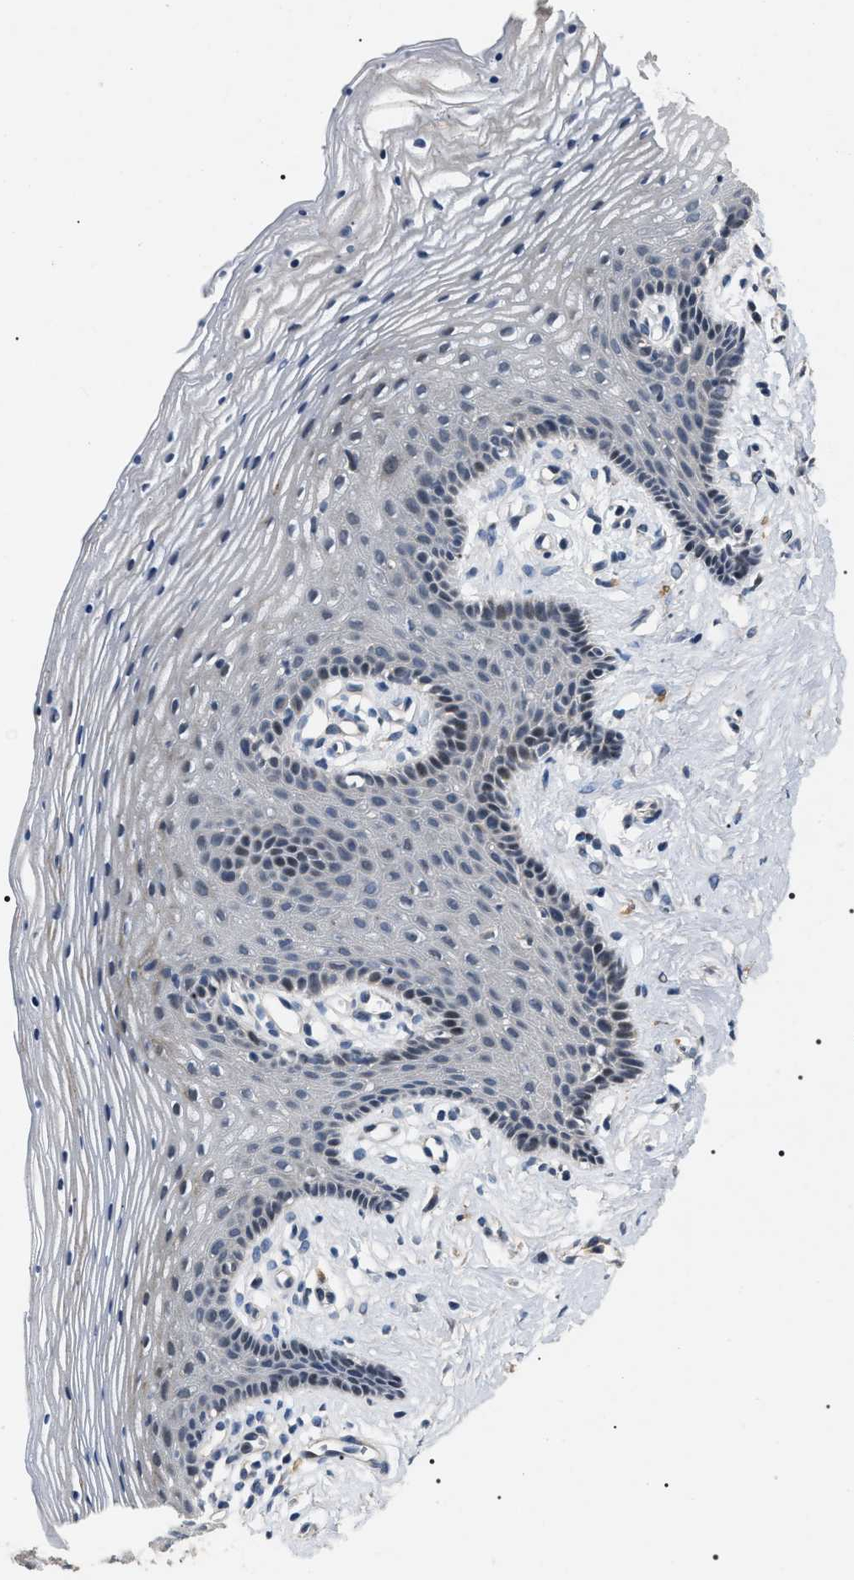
{"staining": {"intensity": "negative", "quantity": "none", "location": "none"}, "tissue": "vagina", "cell_type": "Squamous epithelial cells", "image_type": "normal", "snomed": [{"axis": "morphology", "description": "Normal tissue, NOS"}, {"axis": "topography", "description": "Vagina"}], "caption": "A high-resolution histopathology image shows immunohistochemistry (IHC) staining of benign vagina, which exhibits no significant staining in squamous epithelial cells. (DAB (3,3'-diaminobenzidine) immunohistochemistry visualized using brightfield microscopy, high magnification).", "gene": "IFT81", "patient": {"sex": "female", "age": 32}}